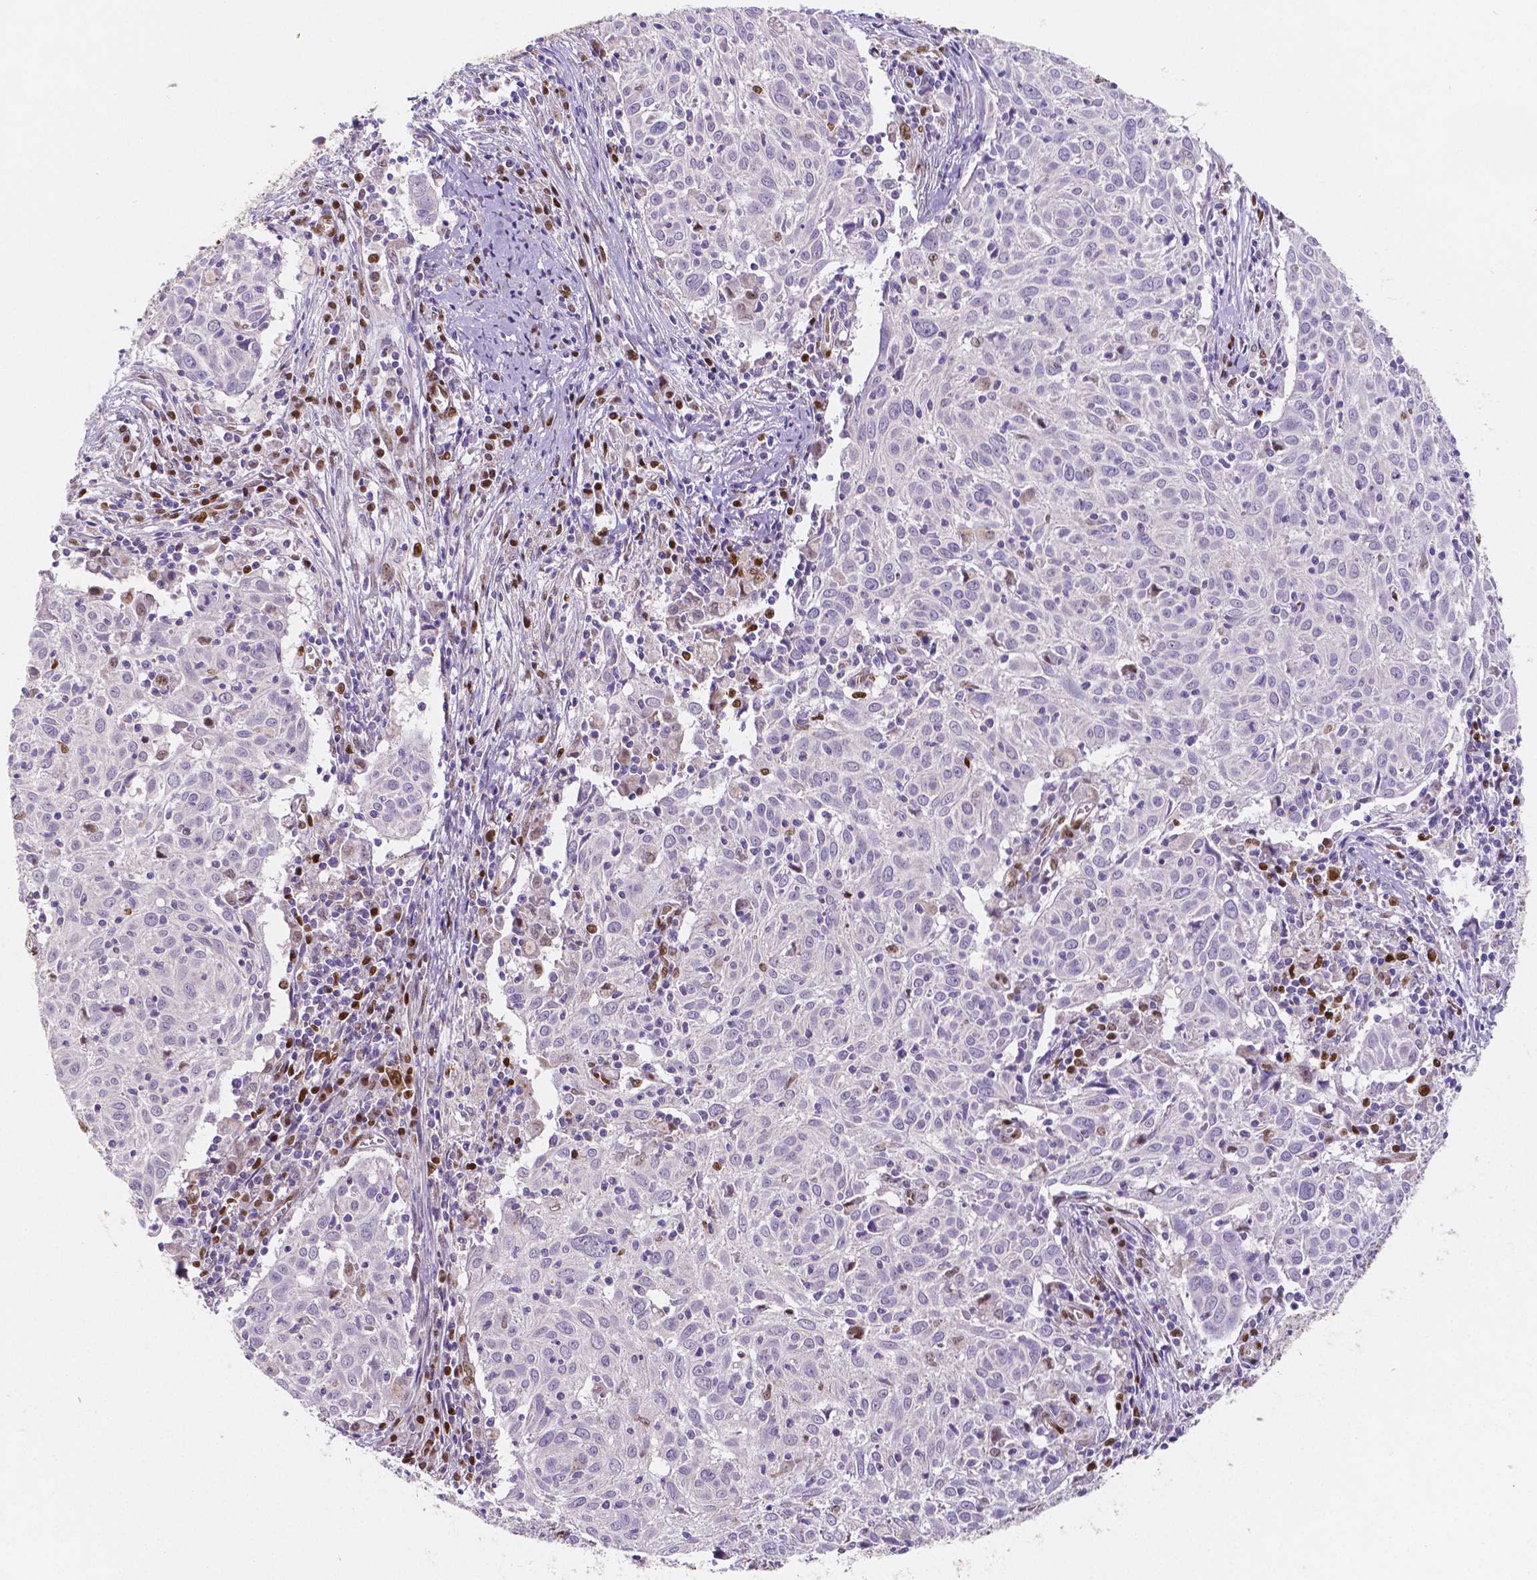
{"staining": {"intensity": "negative", "quantity": "none", "location": "none"}, "tissue": "cervical cancer", "cell_type": "Tumor cells", "image_type": "cancer", "snomed": [{"axis": "morphology", "description": "Squamous cell carcinoma, NOS"}, {"axis": "topography", "description": "Cervix"}], "caption": "This is an immunohistochemistry (IHC) histopathology image of human cervical squamous cell carcinoma. There is no staining in tumor cells.", "gene": "MEF2C", "patient": {"sex": "female", "age": 39}}